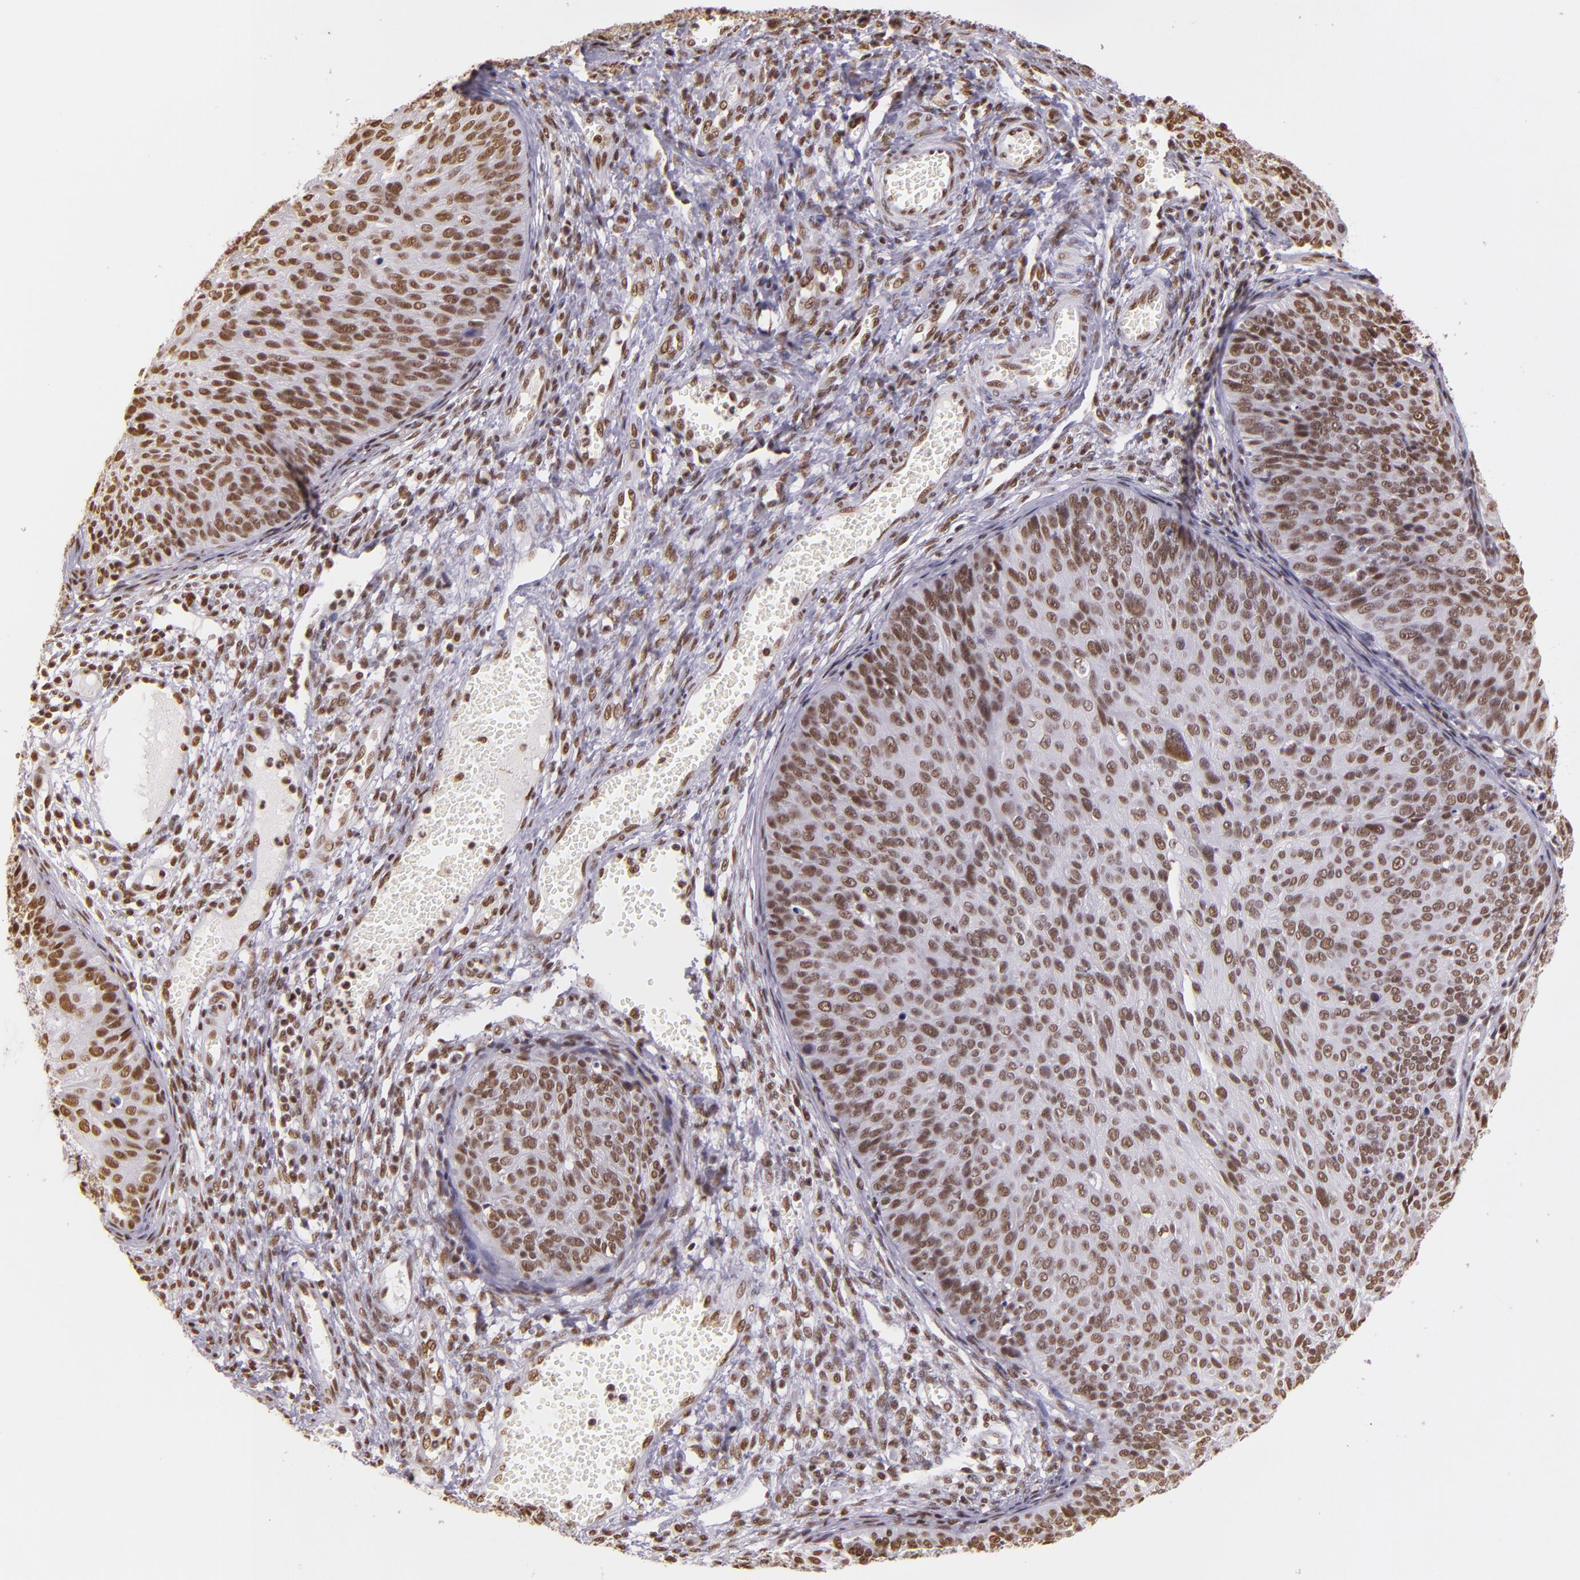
{"staining": {"intensity": "moderate", "quantity": ">75%", "location": "nuclear"}, "tissue": "cervical cancer", "cell_type": "Tumor cells", "image_type": "cancer", "snomed": [{"axis": "morphology", "description": "Squamous cell carcinoma, NOS"}, {"axis": "topography", "description": "Cervix"}], "caption": "This is a histology image of immunohistochemistry staining of cervical cancer, which shows moderate expression in the nuclear of tumor cells.", "gene": "USF1", "patient": {"sex": "female", "age": 36}}